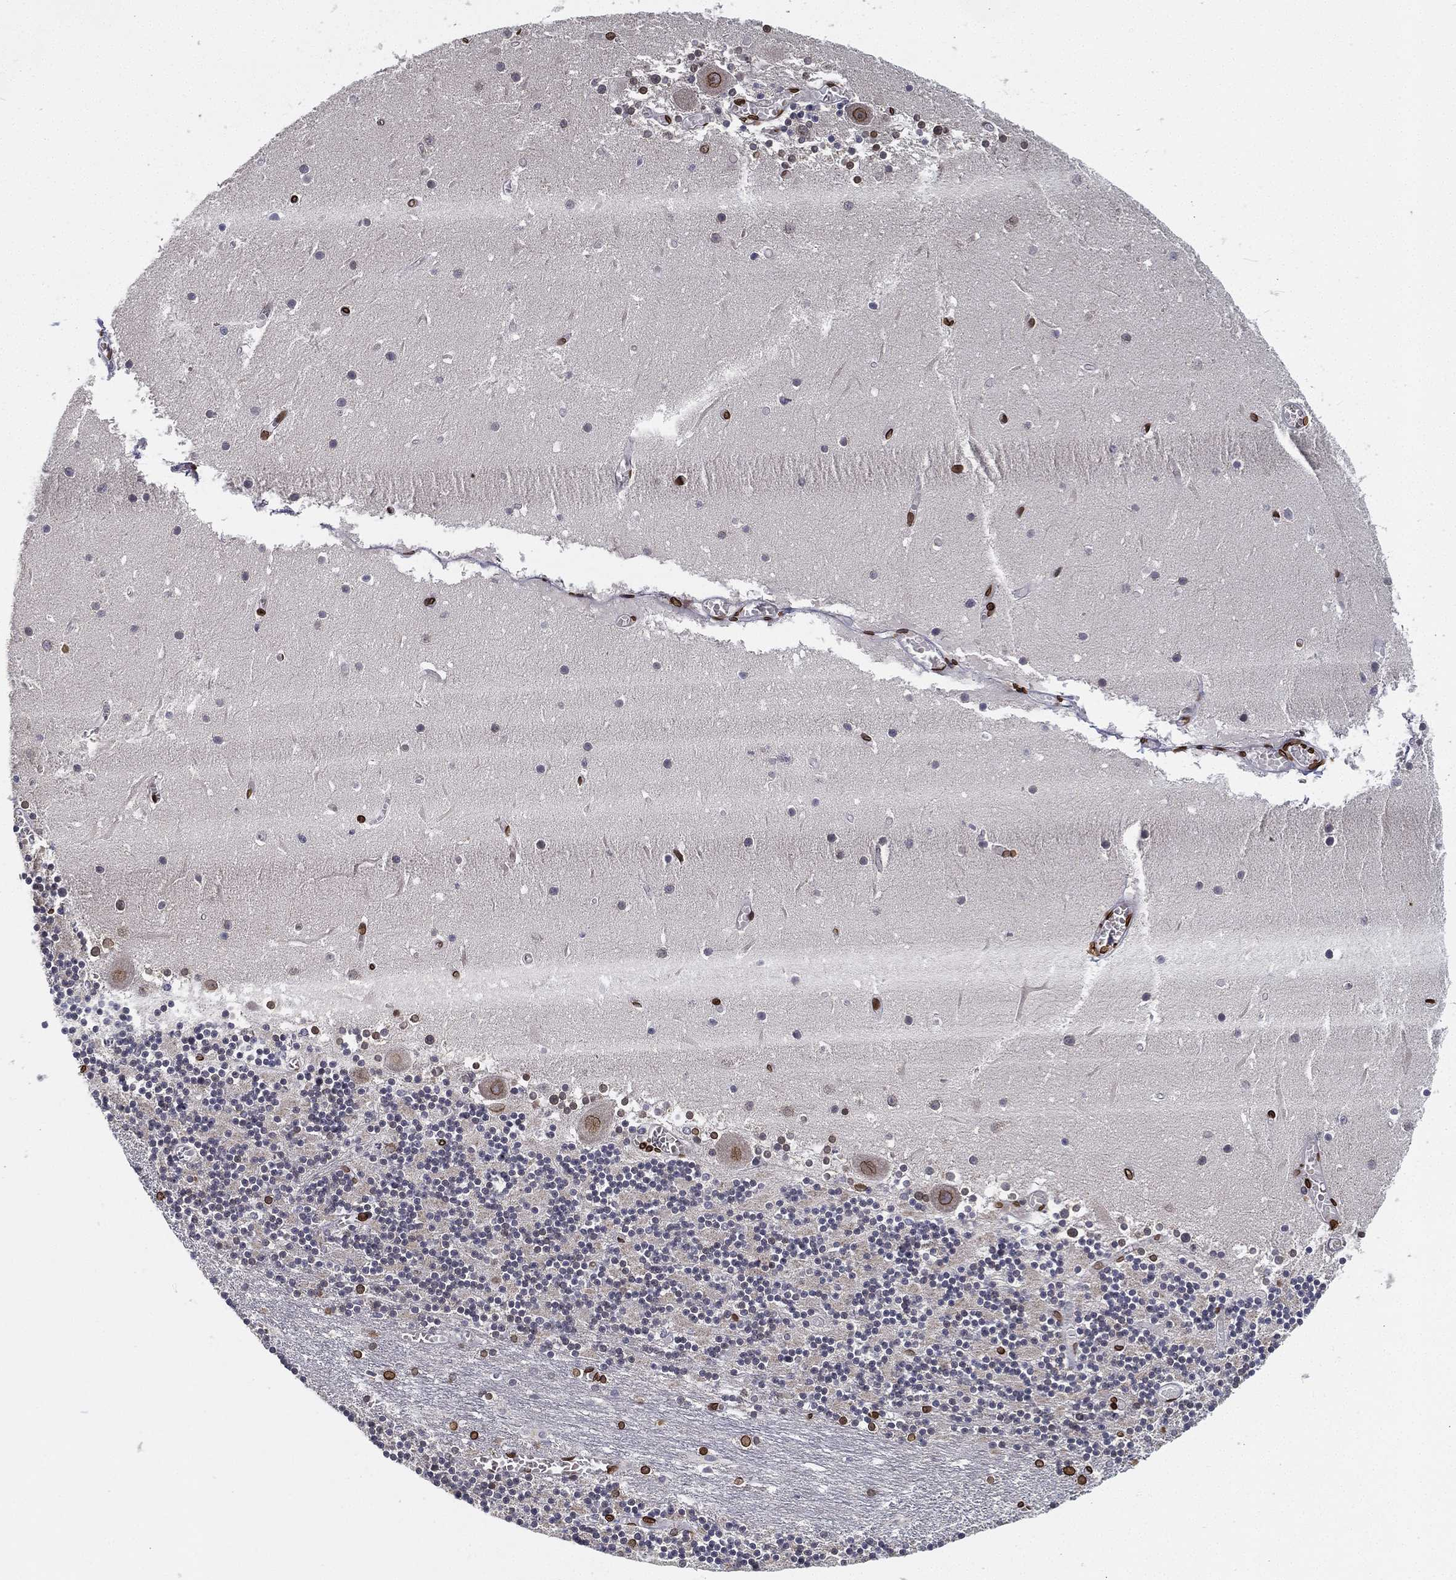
{"staining": {"intensity": "strong", "quantity": "<25%", "location": "cytoplasmic/membranous,nuclear"}, "tissue": "cerebellum", "cell_type": "Cells in granular layer", "image_type": "normal", "snomed": [{"axis": "morphology", "description": "Normal tissue, NOS"}, {"axis": "topography", "description": "Cerebellum"}], "caption": "Cerebellum stained with a brown dye demonstrates strong cytoplasmic/membranous,nuclear positive positivity in about <25% of cells in granular layer.", "gene": "PALB2", "patient": {"sex": "female", "age": 28}}